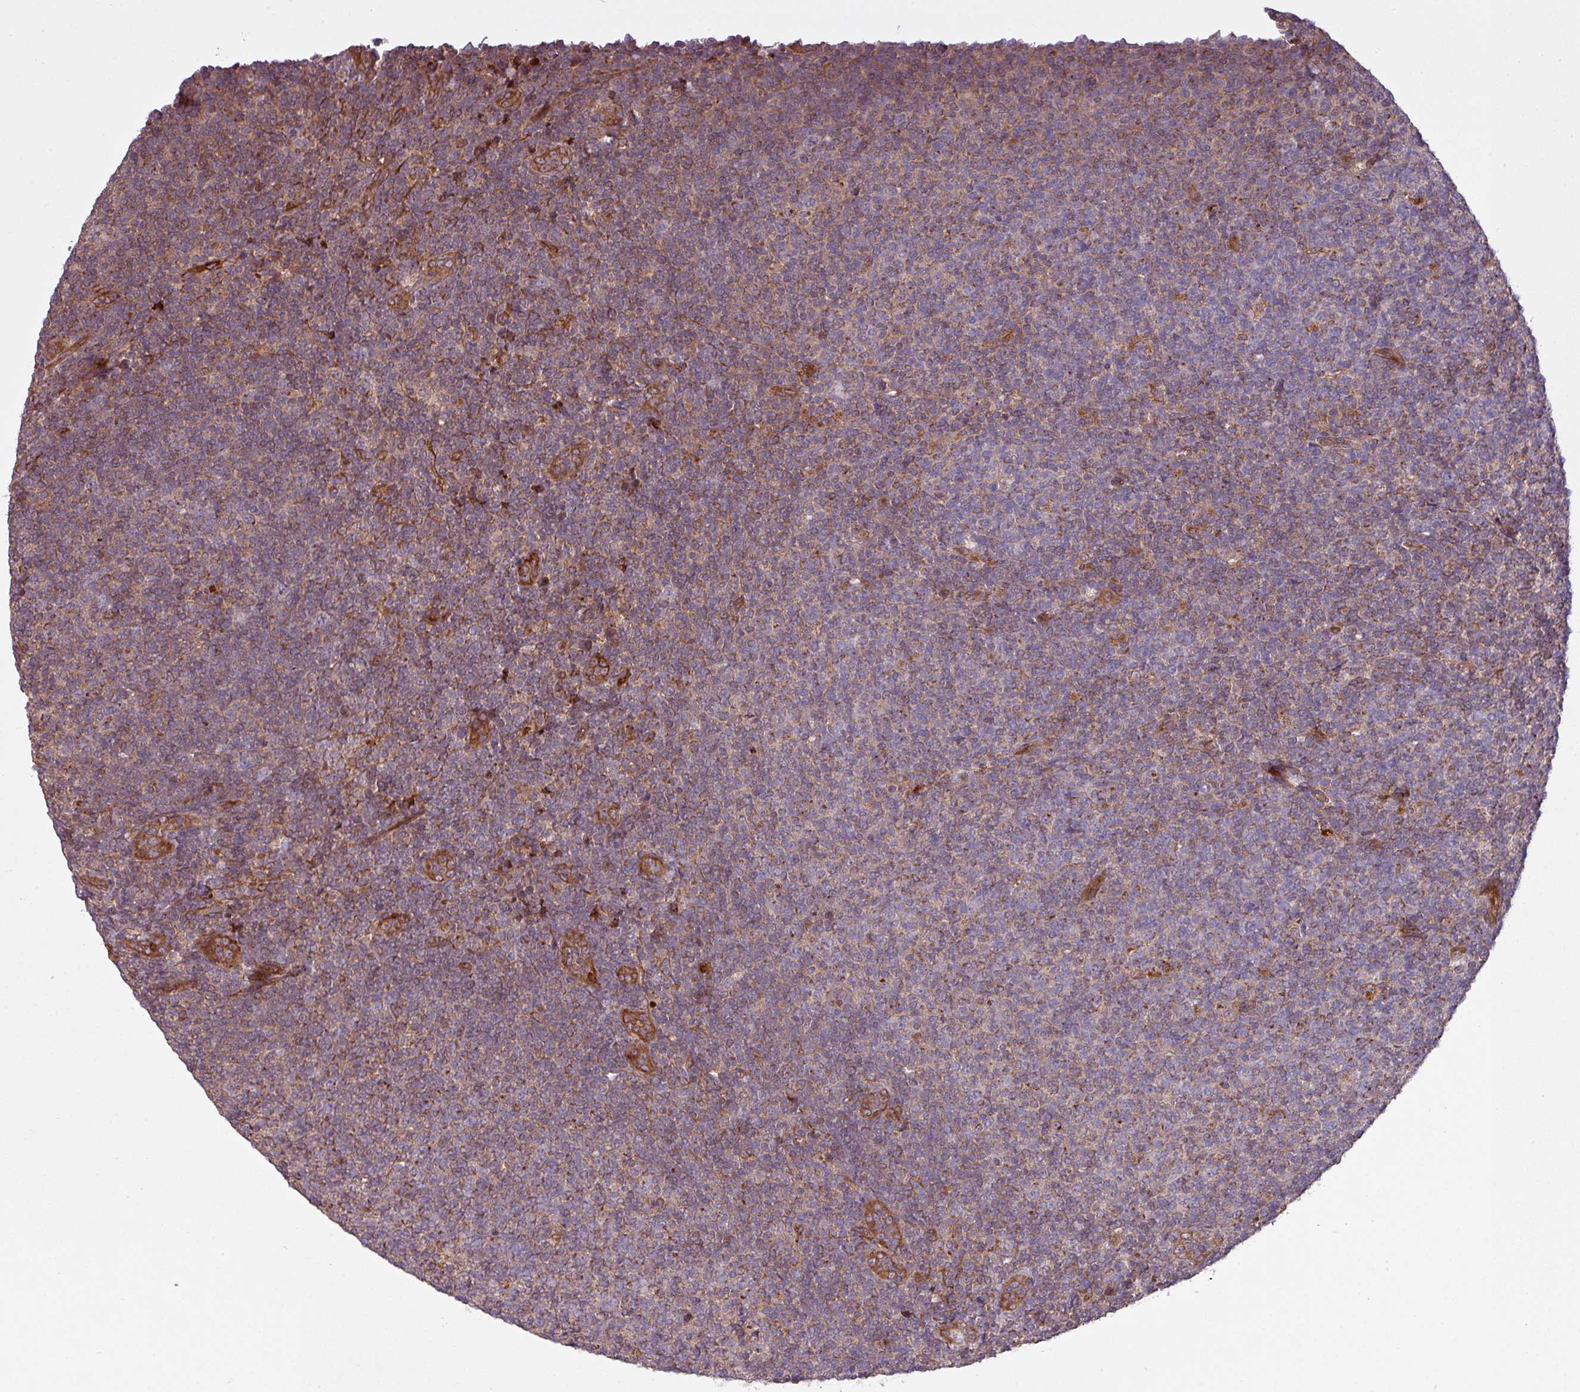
{"staining": {"intensity": "moderate", "quantity": "25%-75%", "location": "cytoplasmic/membranous"}, "tissue": "lymphoma", "cell_type": "Tumor cells", "image_type": "cancer", "snomed": [{"axis": "morphology", "description": "Malignant lymphoma, non-Hodgkin's type, Low grade"}, {"axis": "topography", "description": "Lymph node"}], "caption": "A medium amount of moderate cytoplasmic/membranous staining is appreciated in approximately 25%-75% of tumor cells in low-grade malignant lymphoma, non-Hodgkin's type tissue.", "gene": "SNRNP25", "patient": {"sex": "male", "age": 66}}